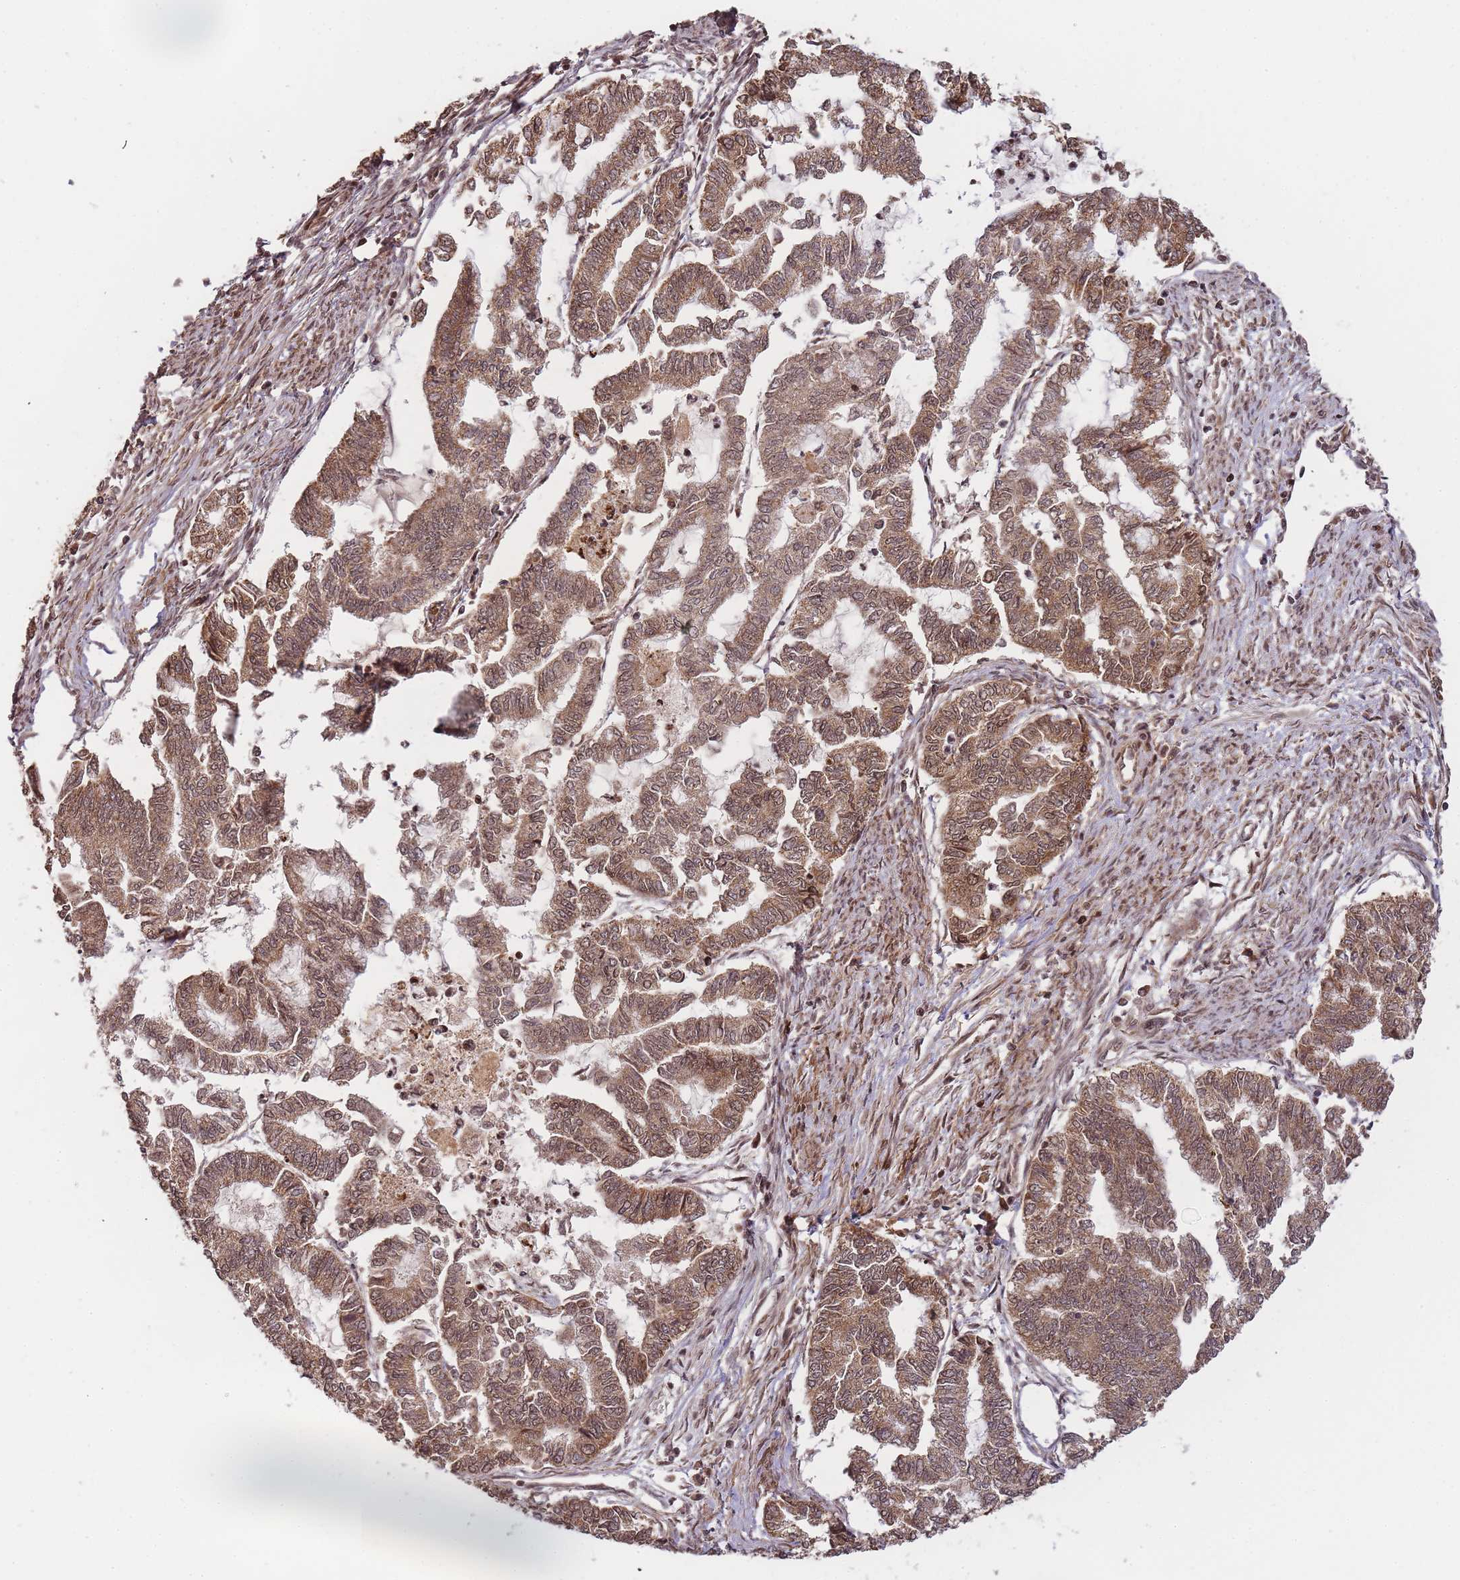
{"staining": {"intensity": "moderate", "quantity": ">75%", "location": "cytoplasmic/membranous,nuclear"}, "tissue": "endometrial cancer", "cell_type": "Tumor cells", "image_type": "cancer", "snomed": [{"axis": "morphology", "description": "Adenocarcinoma, NOS"}, {"axis": "topography", "description": "Endometrium"}], "caption": "Protein expression by immunohistochemistry demonstrates moderate cytoplasmic/membranous and nuclear expression in approximately >75% of tumor cells in endometrial cancer.", "gene": "ZNF497", "patient": {"sex": "female", "age": 79}}